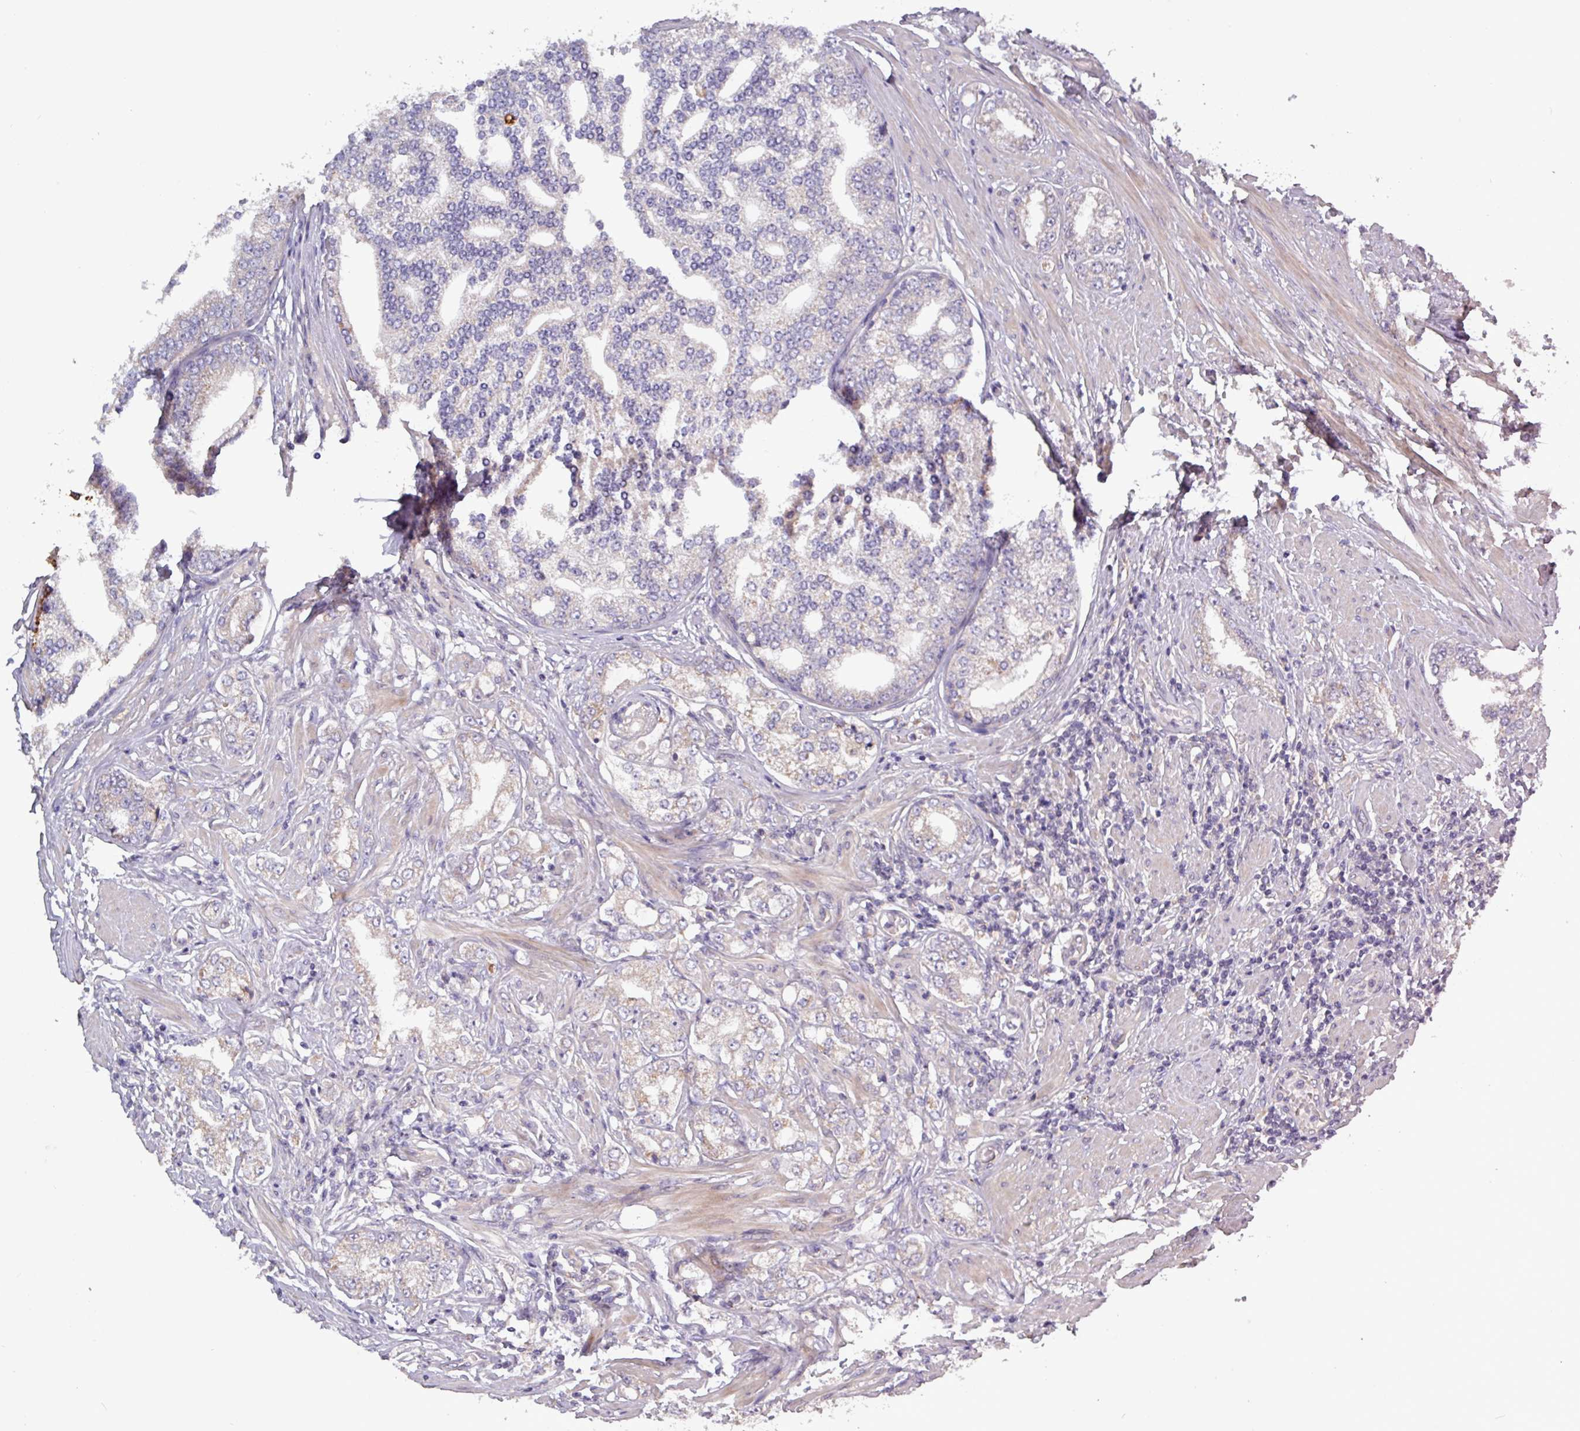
{"staining": {"intensity": "negative", "quantity": "none", "location": "none"}, "tissue": "prostate cancer", "cell_type": "Tumor cells", "image_type": "cancer", "snomed": [{"axis": "morphology", "description": "Adenocarcinoma, High grade"}, {"axis": "topography", "description": "Prostate"}], "caption": "Photomicrograph shows no significant protein positivity in tumor cells of prostate cancer (adenocarcinoma (high-grade)).", "gene": "PLIN2", "patient": {"sex": "male", "age": 64}}